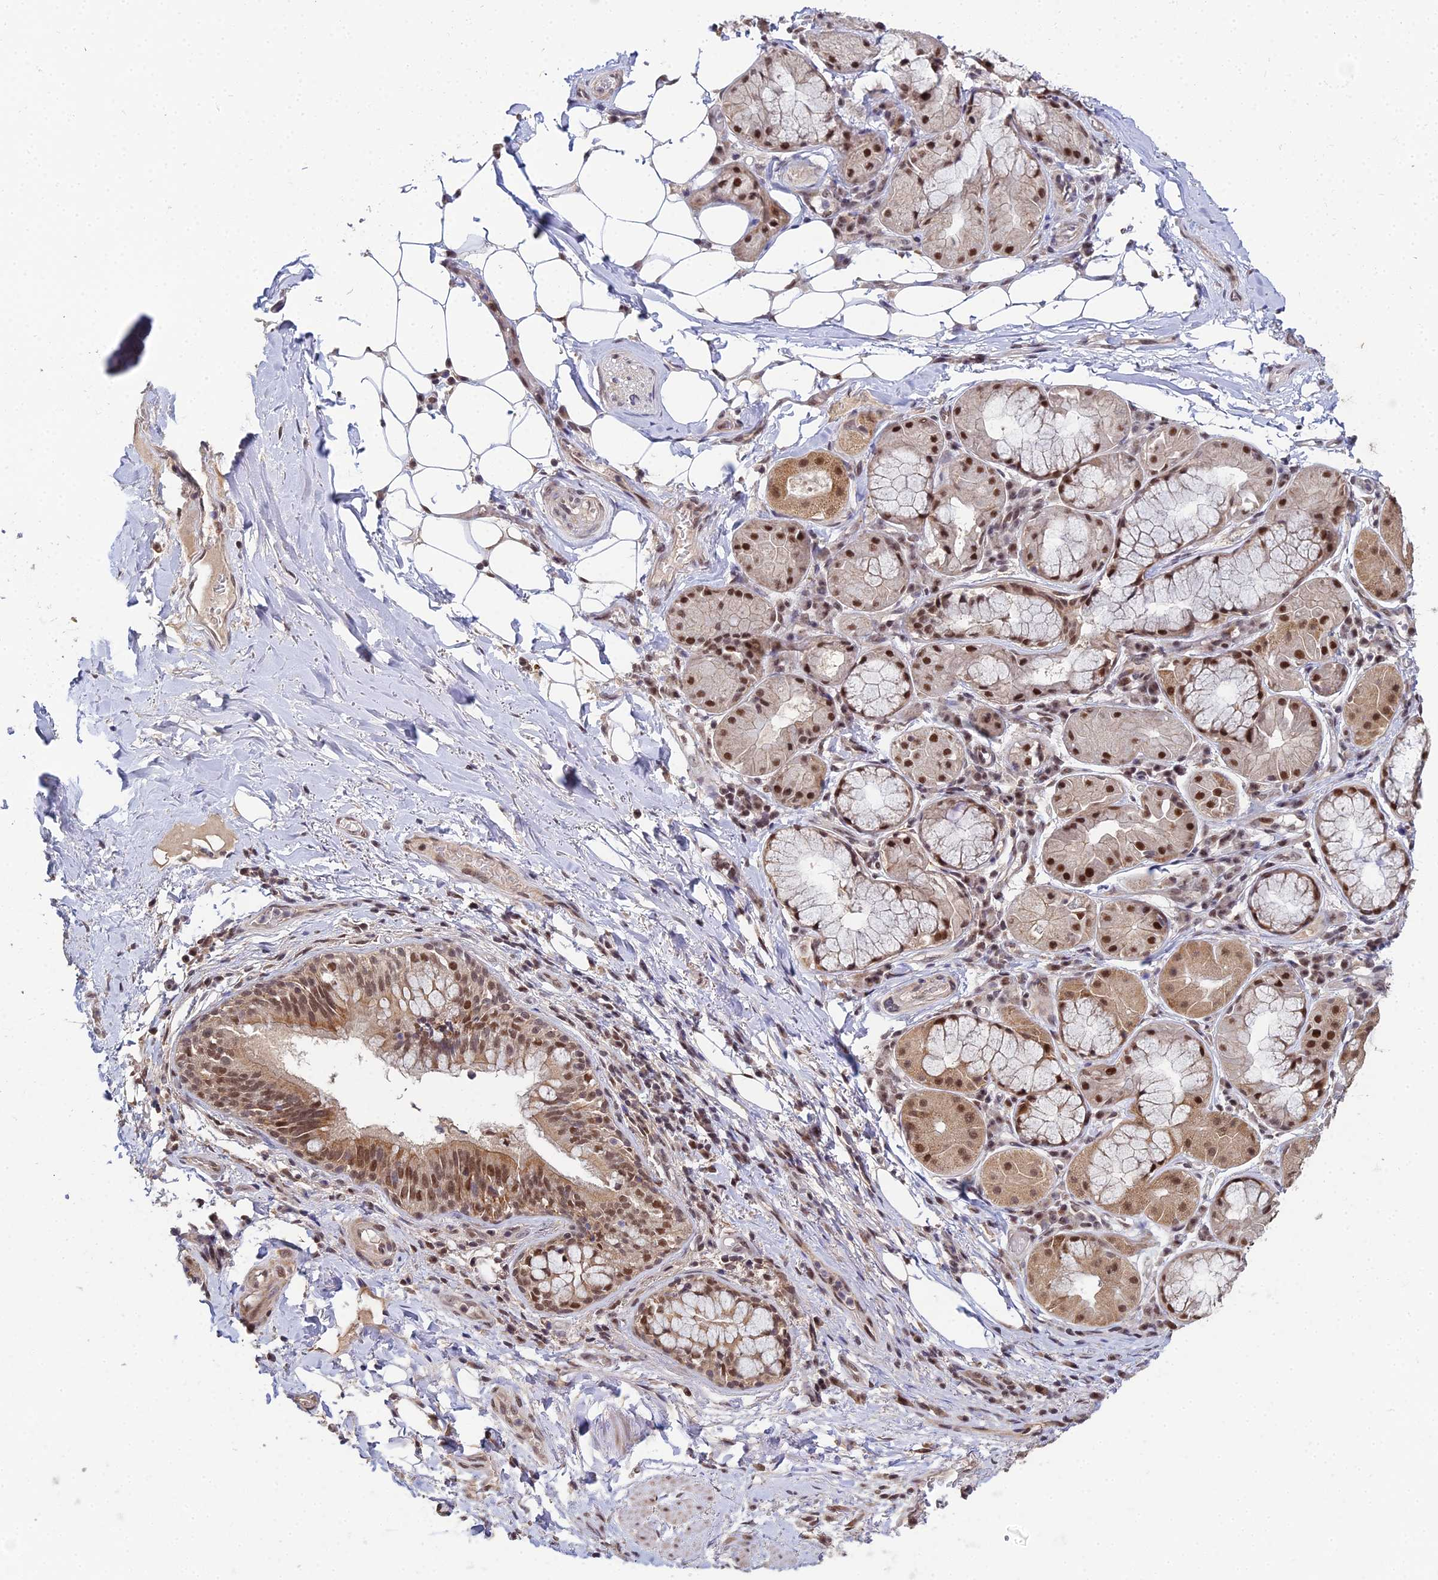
{"staining": {"intensity": "moderate", "quantity": ">75%", "location": "nuclear"}, "tissue": "adipose tissue", "cell_type": "Adipocytes", "image_type": "normal", "snomed": [{"axis": "morphology", "description": "Normal tissue, NOS"}, {"axis": "topography", "description": "Lymph node"}, {"axis": "topography", "description": "Cartilage tissue"}, {"axis": "topography", "description": "Bronchus"}], "caption": "Immunohistochemistry histopathology image of unremarkable adipose tissue: adipose tissue stained using immunohistochemistry (IHC) demonstrates medium levels of moderate protein expression localized specifically in the nuclear of adipocytes, appearing as a nuclear brown color.", "gene": "BIVM", "patient": {"sex": "male", "age": 63}}